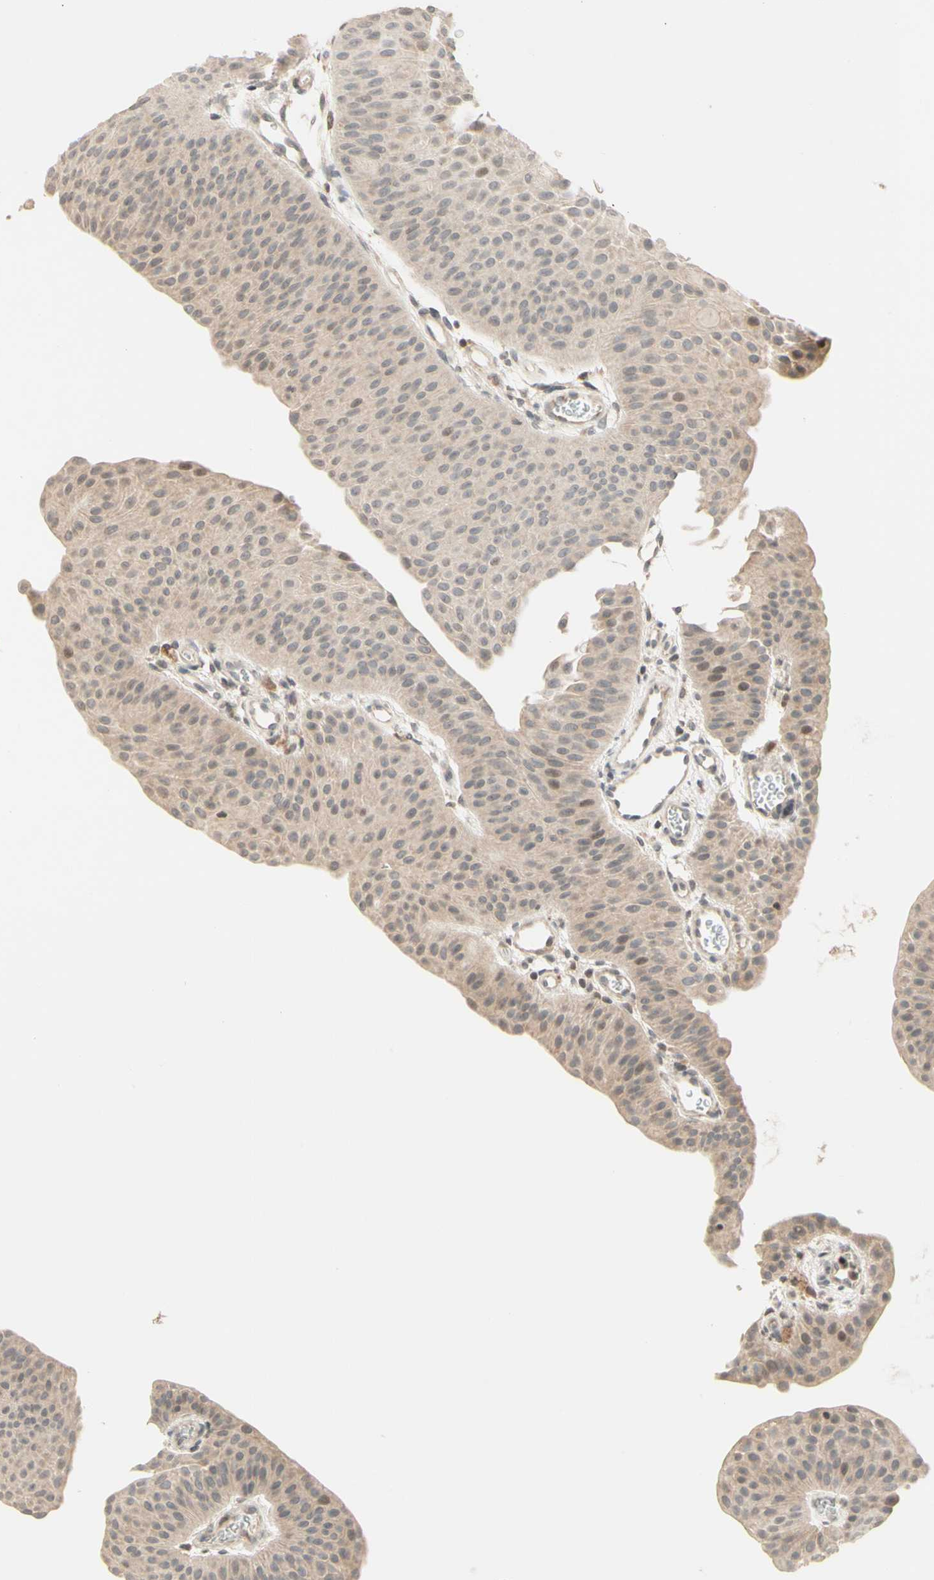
{"staining": {"intensity": "weak", "quantity": ">75%", "location": "cytoplasmic/membranous"}, "tissue": "urothelial cancer", "cell_type": "Tumor cells", "image_type": "cancer", "snomed": [{"axis": "morphology", "description": "Urothelial carcinoma, Low grade"}, {"axis": "topography", "description": "Urinary bladder"}], "caption": "Protein expression analysis of low-grade urothelial carcinoma displays weak cytoplasmic/membranous positivity in approximately >75% of tumor cells.", "gene": "ZW10", "patient": {"sex": "female", "age": 60}}